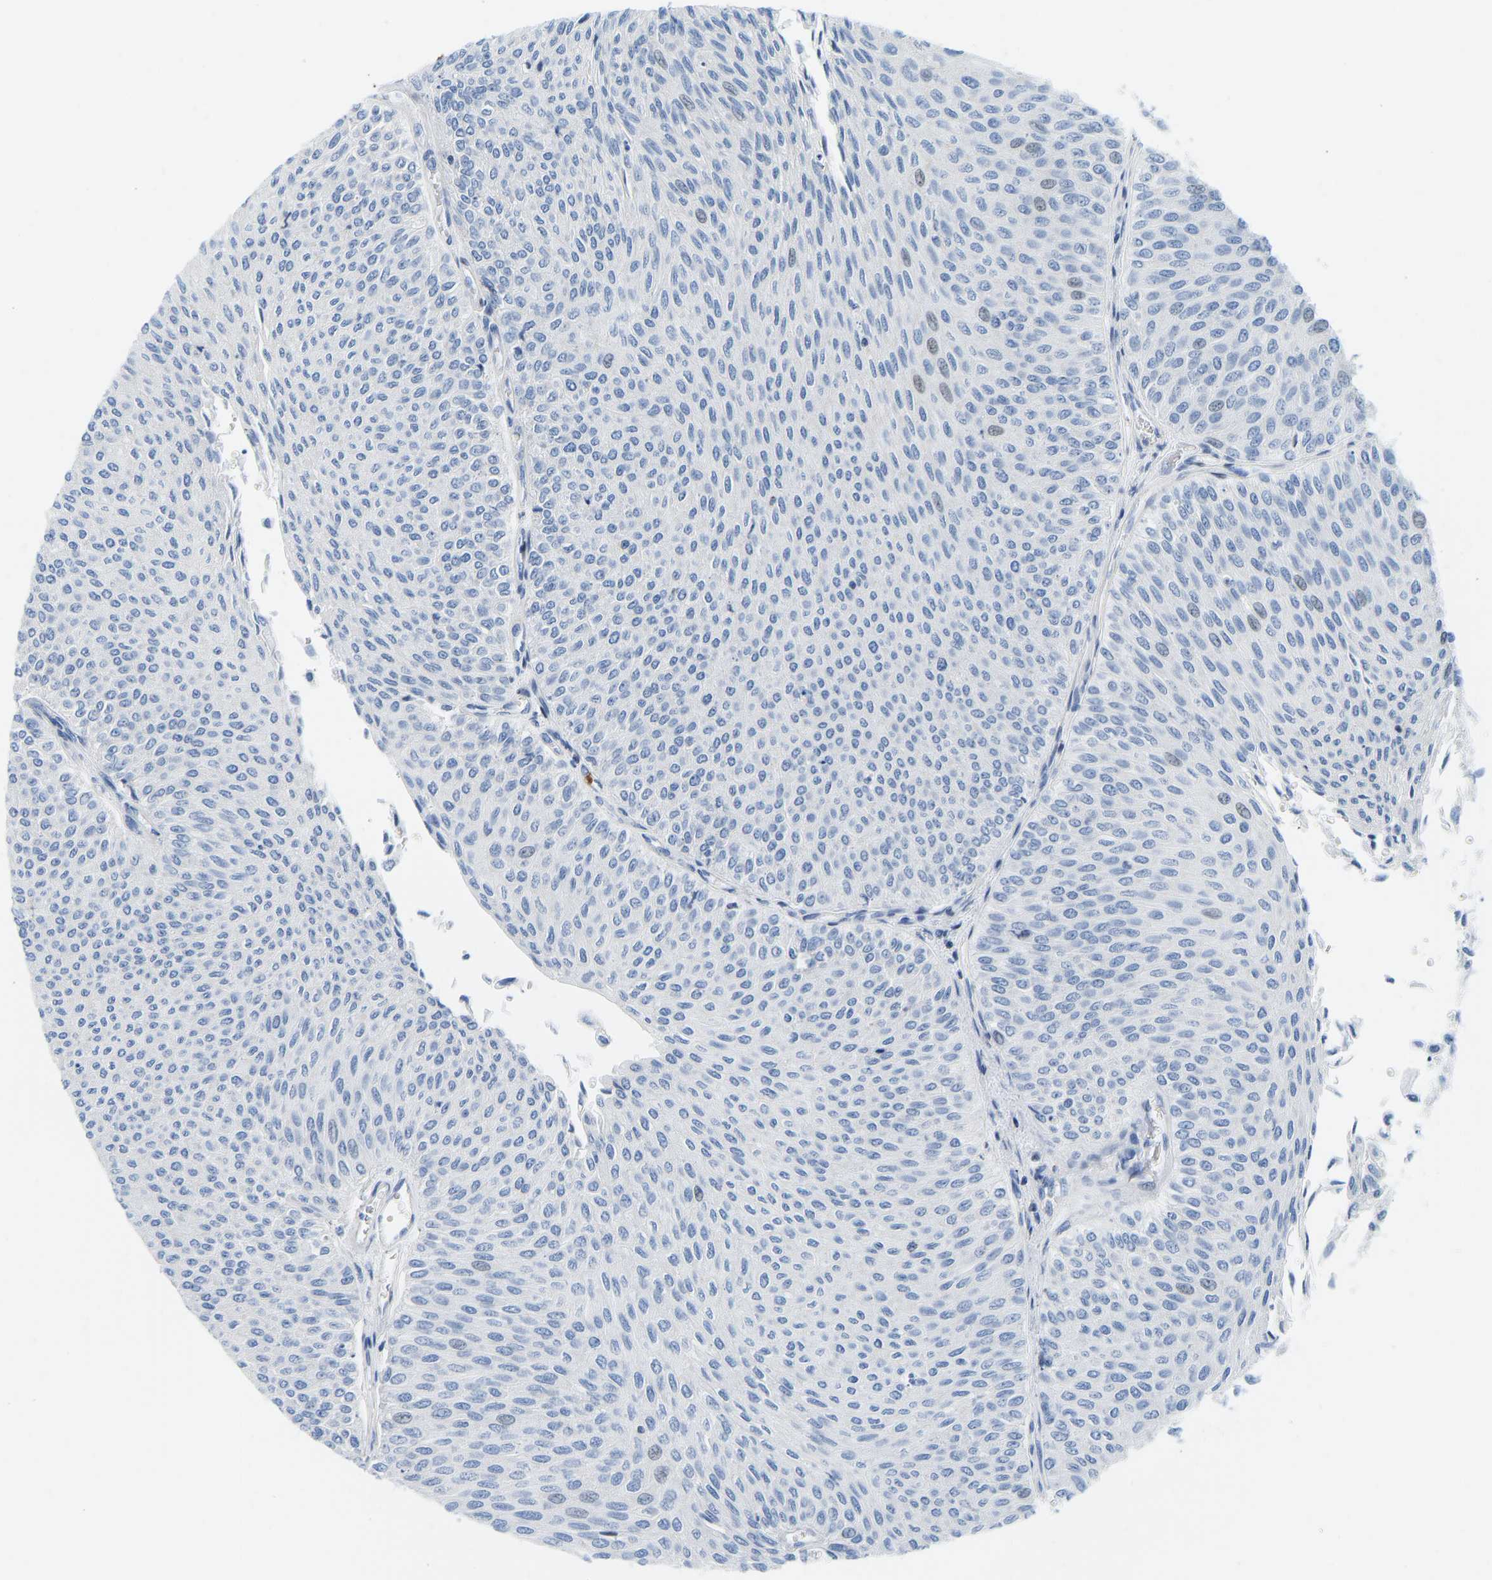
{"staining": {"intensity": "negative", "quantity": "none", "location": "none"}, "tissue": "urothelial cancer", "cell_type": "Tumor cells", "image_type": "cancer", "snomed": [{"axis": "morphology", "description": "Urothelial carcinoma, Low grade"}, {"axis": "topography", "description": "Urinary bladder"}], "caption": "Immunohistochemistry histopathology image of human urothelial cancer stained for a protein (brown), which demonstrates no positivity in tumor cells. Nuclei are stained in blue.", "gene": "HDAC5", "patient": {"sex": "male", "age": 78}}